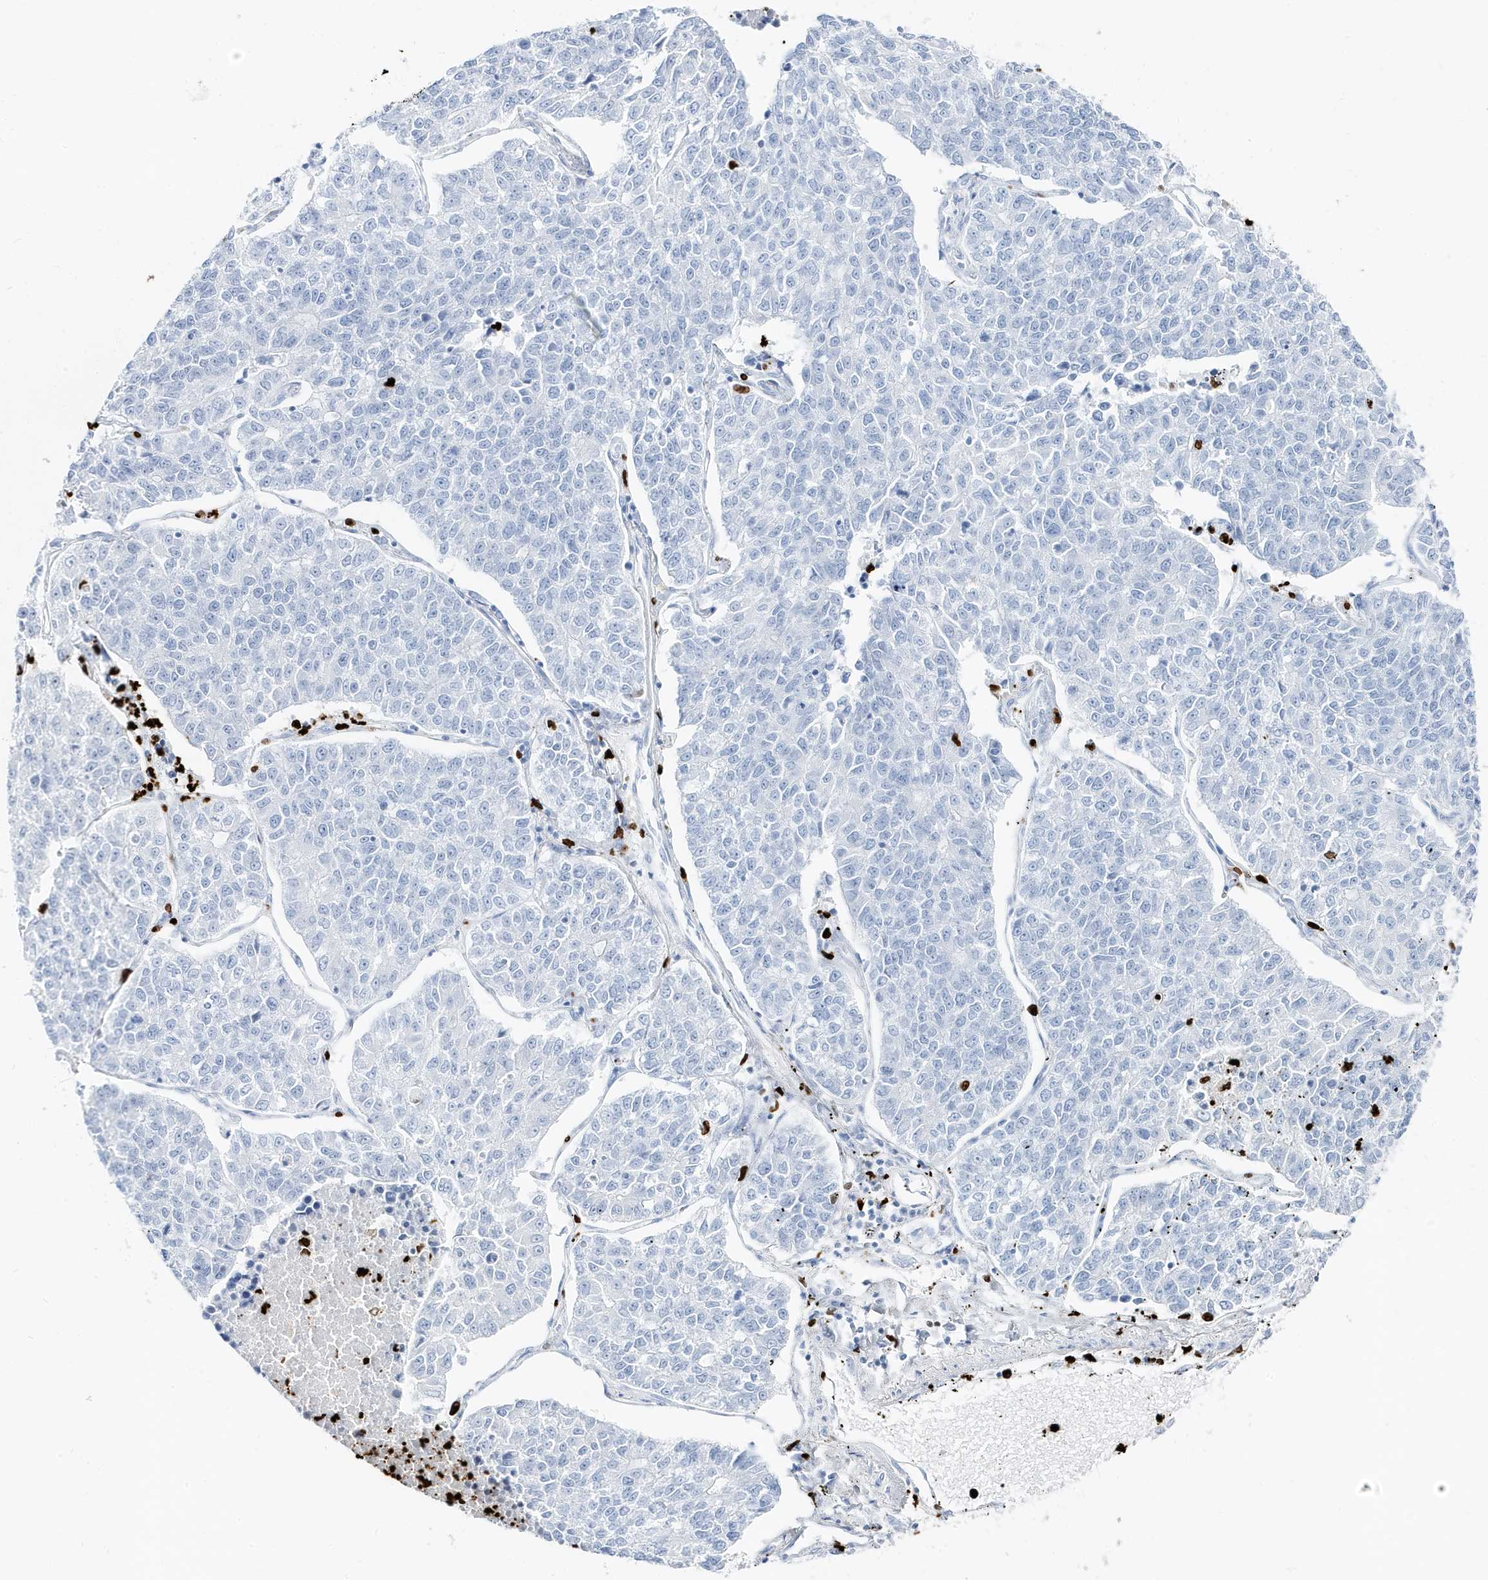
{"staining": {"intensity": "negative", "quantity": "none", "location": "none"}, "tissue": "lung cancer", "cell_type": "Tumor cells", "image_type": "cancer", "snomed": [{"axis": "morphology", "description": "Adenocarcinoma, NOS"}, {"axis": "topography", "description": "Lung"}], "caption": "DAB (3,3'-diaminobenzidine) immunohistochemical staining of human lung cancer (adenocarcinoma) shows no significant positivity in tumor cells.", "gene": "MNDA", "patient": {"sex": "male", "age": 49}}